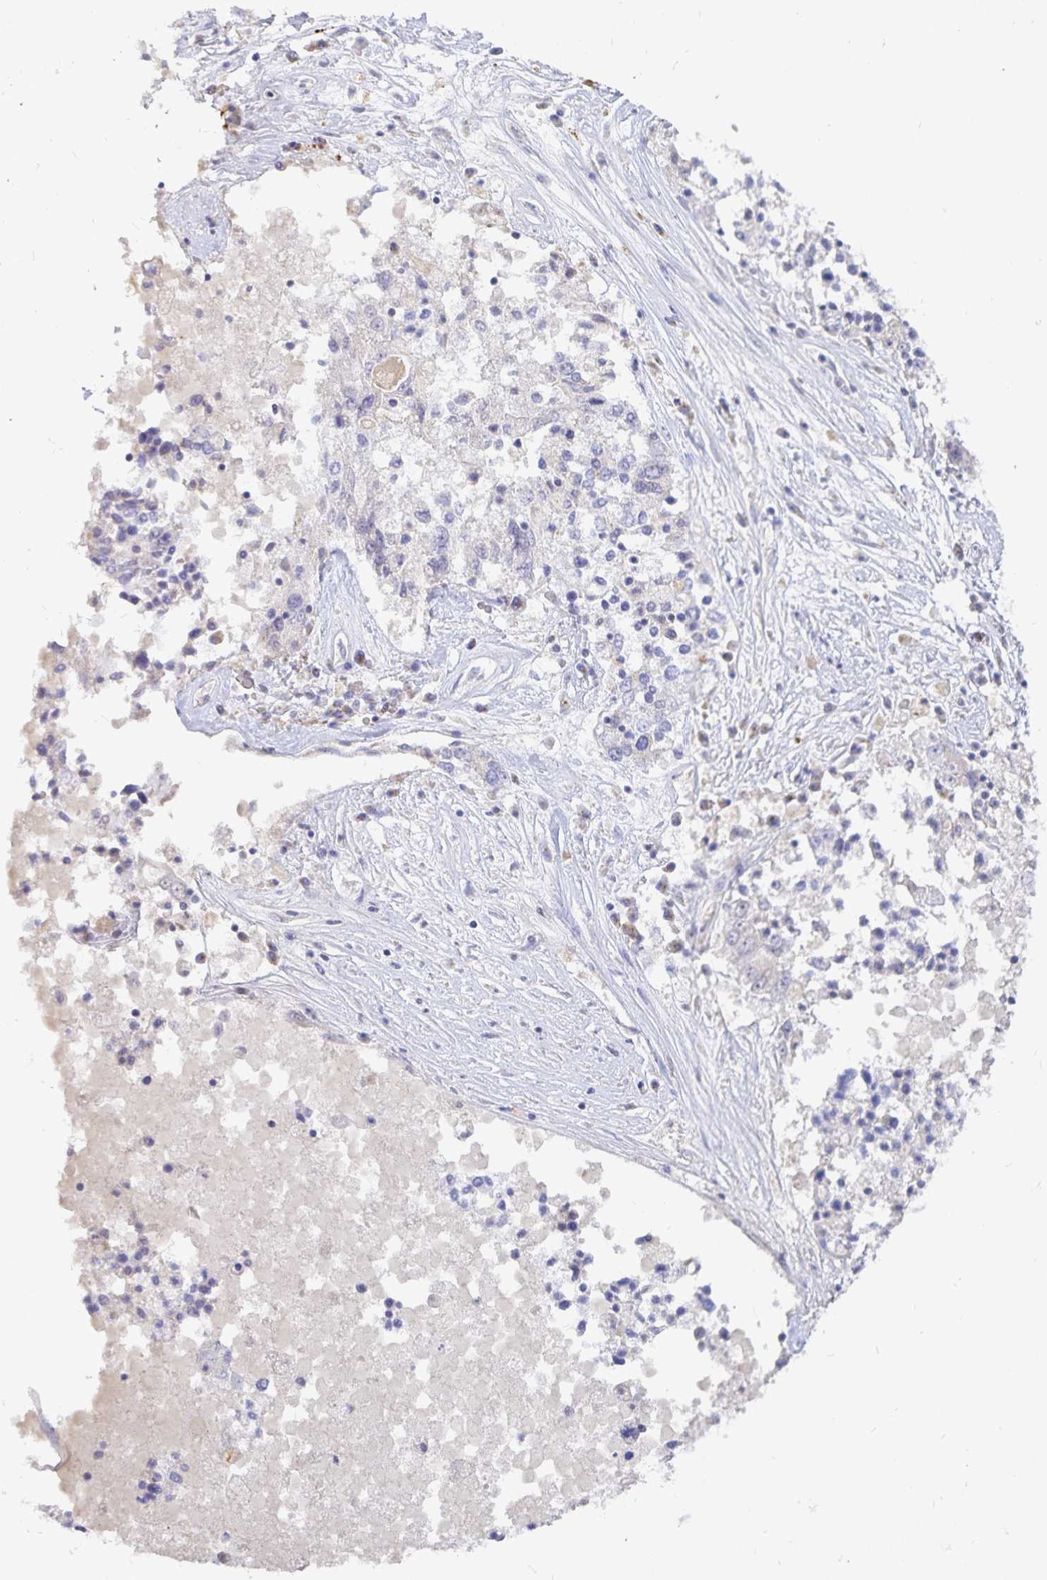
{"staining": {"intensity": "negative", "quantity": "none", "location": "none"}, "tissue": "ovarian cancer", "cell_type": "Tumor cells", "image_type": "cancer", "snomed": [{"axis": "morphology", "description": "Carcinoma, endometroid"}, {"axis": "topography", "description": "Ovary"}], "caption": "This micrograph is of ovarian cancer stained with IHC to label a protein in brown with the nuclei are counter-stained blue. There is no positivity in tumor cells.", "gene": "PKHD1", "patient": {"sex": "female", "age": 62}}